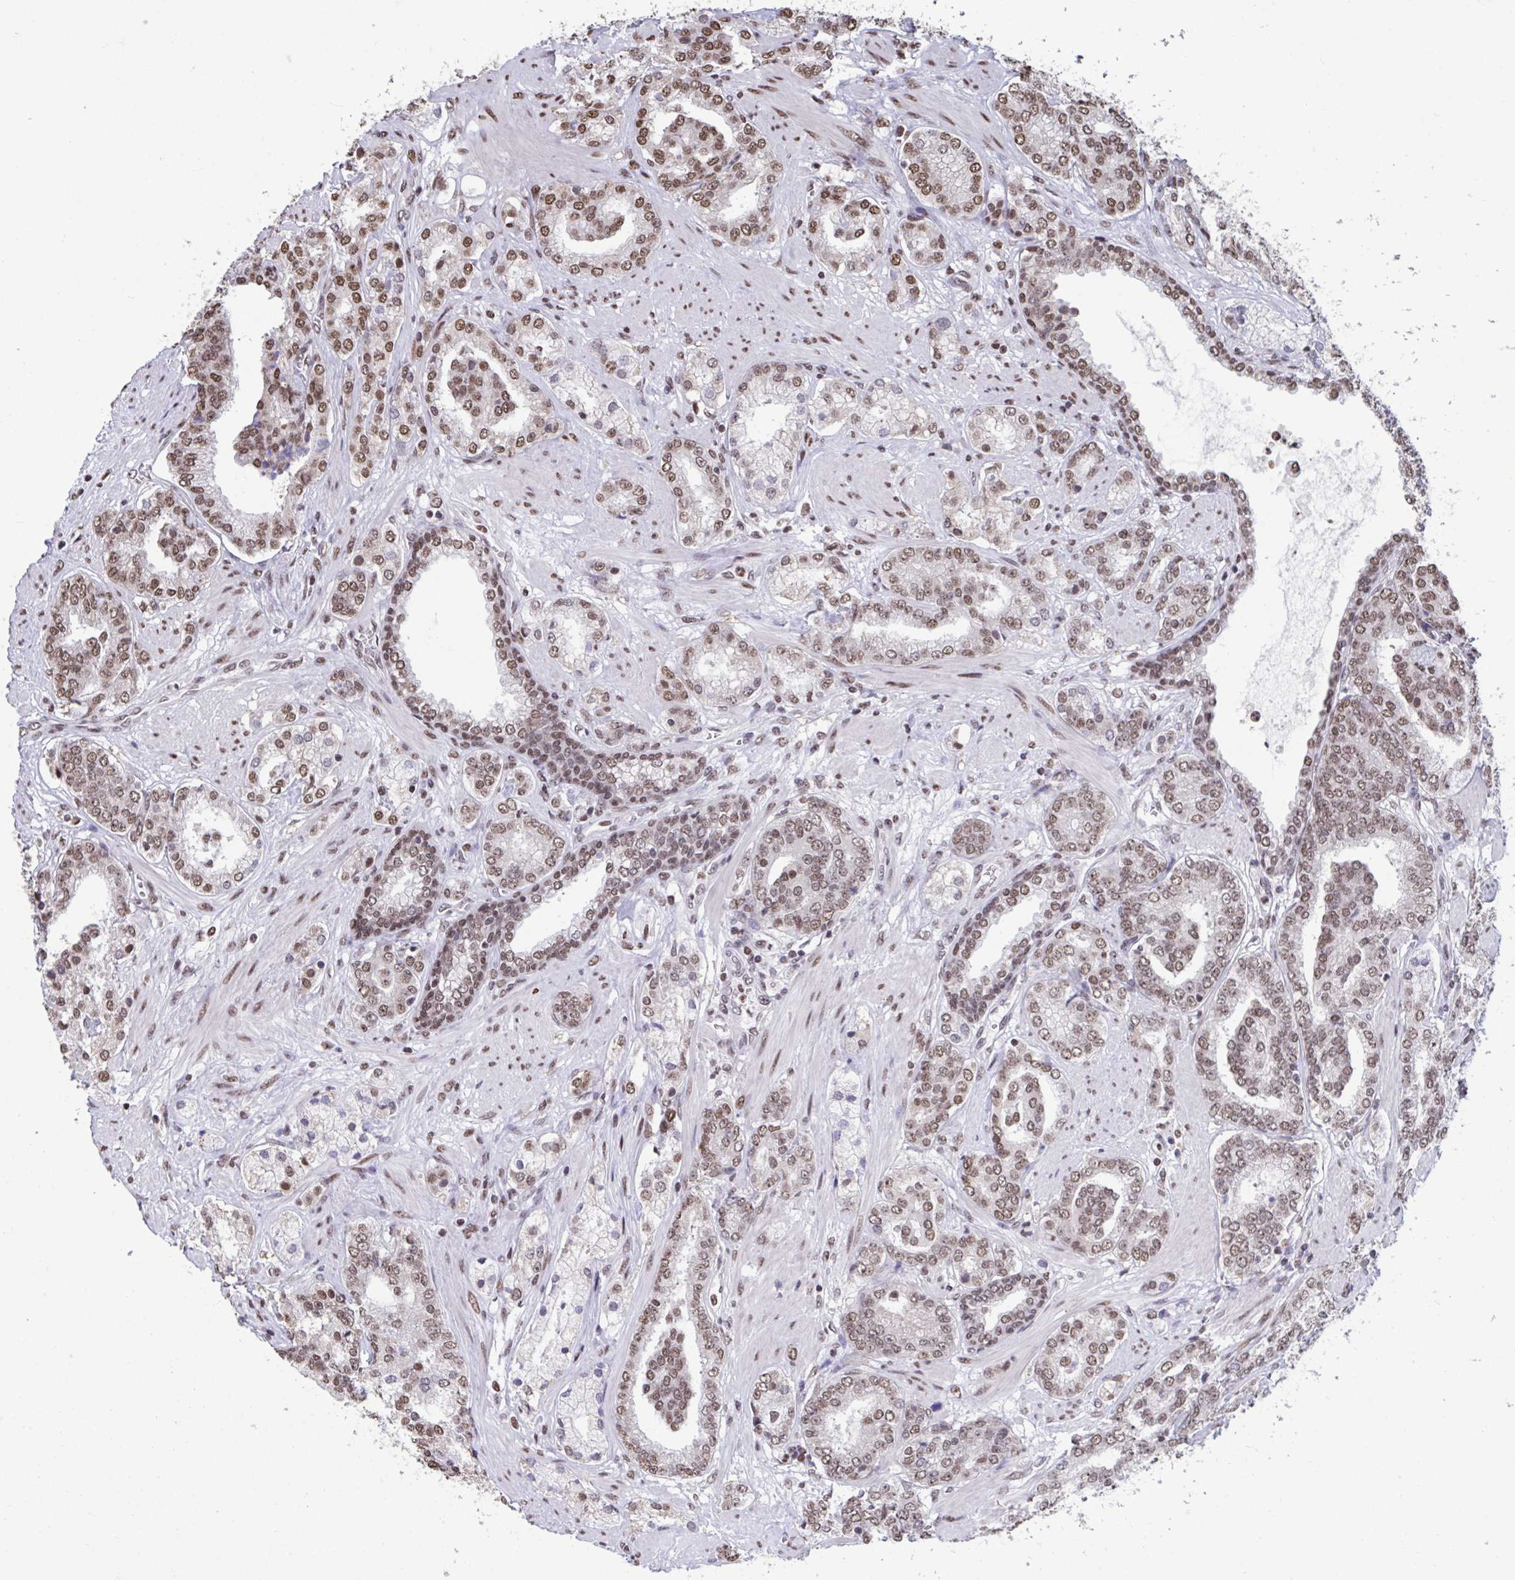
{"staining": {"intensity": "moderate", "quantity": ">75%", "location": "nuclear"}, "tissue": "prostate cancer", "cell_type": "Tumor cells", "image_type": "cancer", "snomed": [{"axis": "morphology", "description": "Adenocarcinoma, High grade"}, {"axis": "topography", "description": "Prostate"}], "caption": "The immunohistochemical stain highlights moderate nuclear staining in tumor cells of prostate cancer (adenocarcinoma (high-grade)) tissue. The staining is performed using DAB (3,3'-diaminobenzidine) brown chromogen to label protein expression. The nuclei are counter-stained blue using hematoxylin.", "gene": "HNRNPDL", "patient": {"sex": "male", "age": 62}}